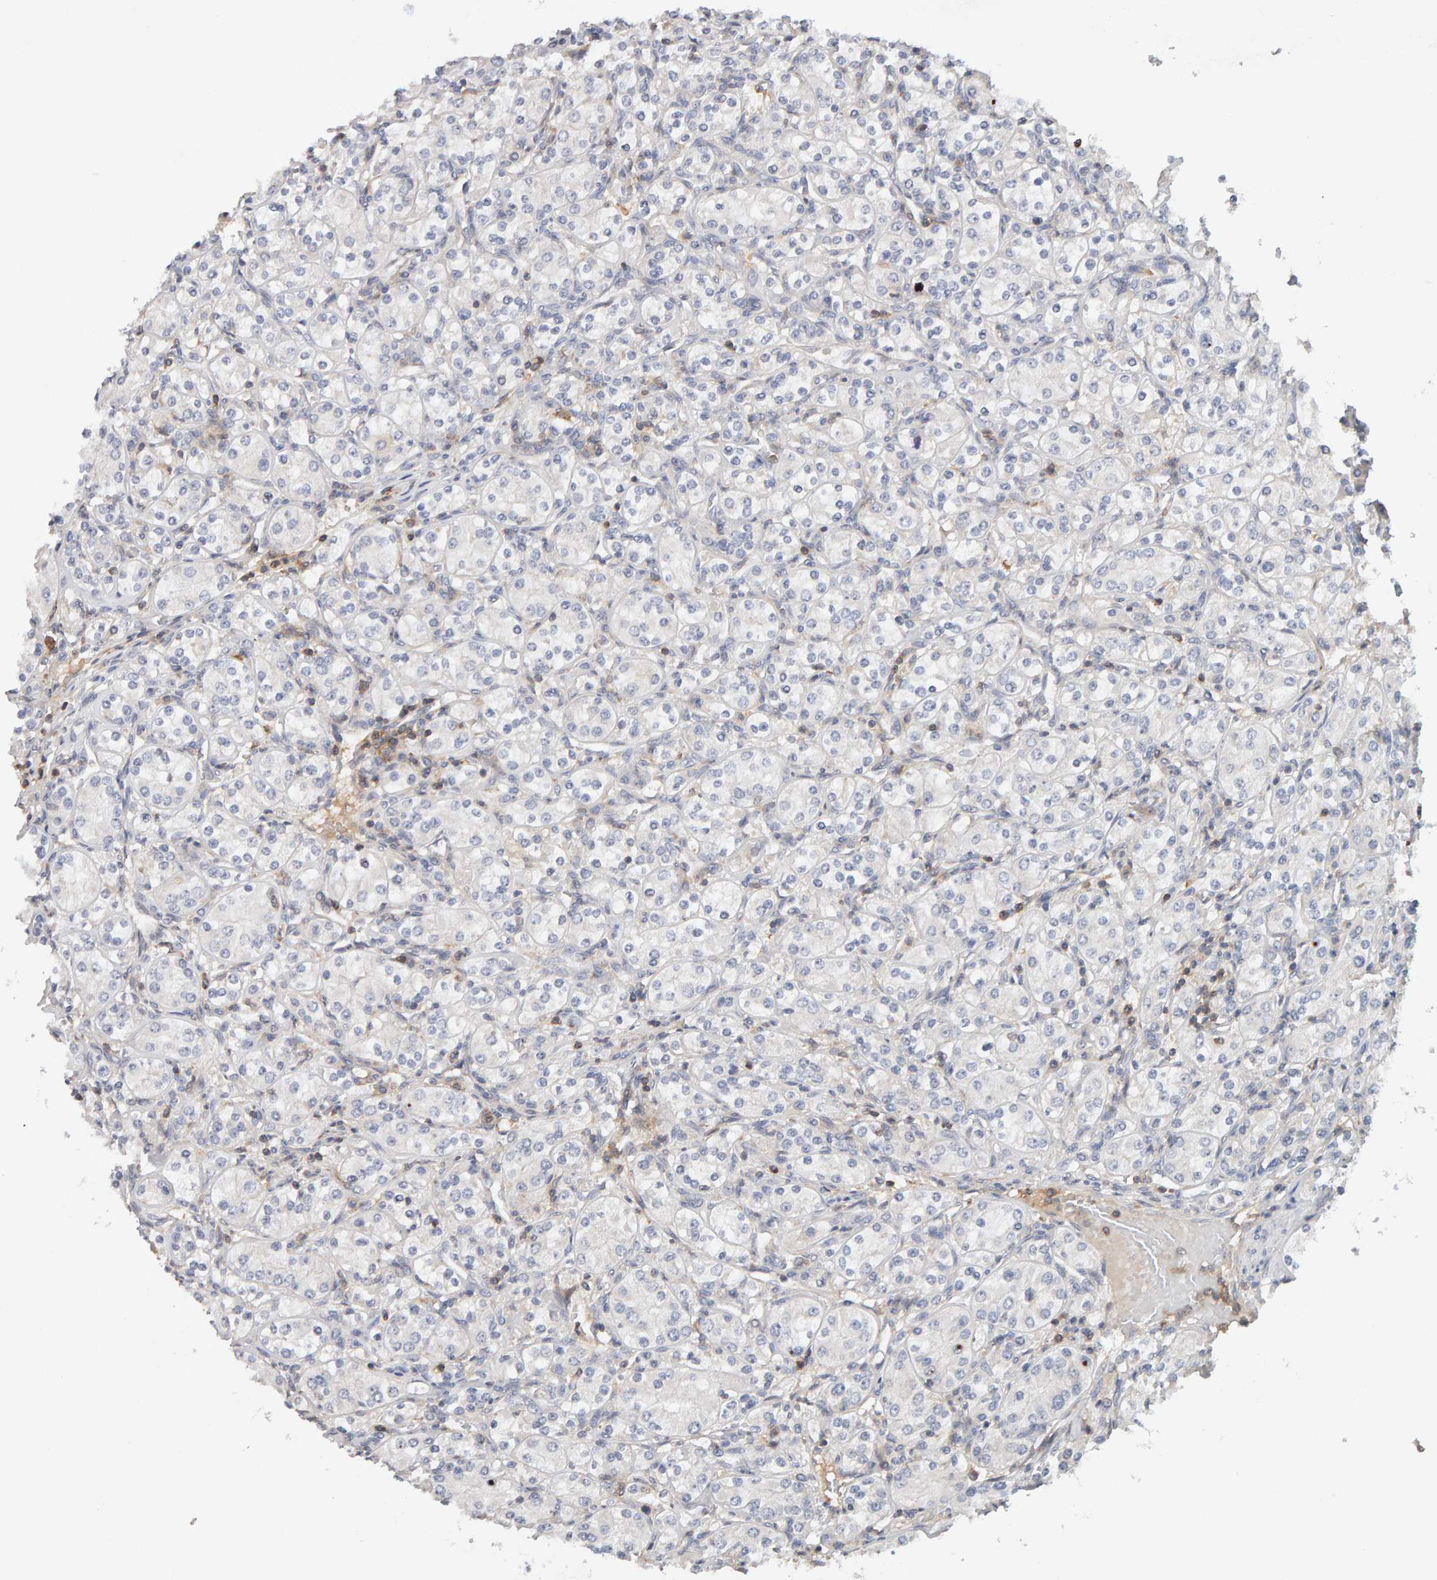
{"staining": {"intensity": "negative", "quantity": "none", "location": "none"}, "tissue": "renal cancer", "cell_type": "Tumor cells", "image_type": "cancer", "snomed": [{"axis": "morphology", "description": "Adenocarcinoma, NOS"}, {"axis": "topography", "description": "Kidney"}], "caption": "DAB (3,3'-diaminobenzidine) immunohistochemical staining of renal cancer displays no significant expression in tumor cells.", "gene": "NUDCD1", "patient": {"sex": "male", "age": 77}}